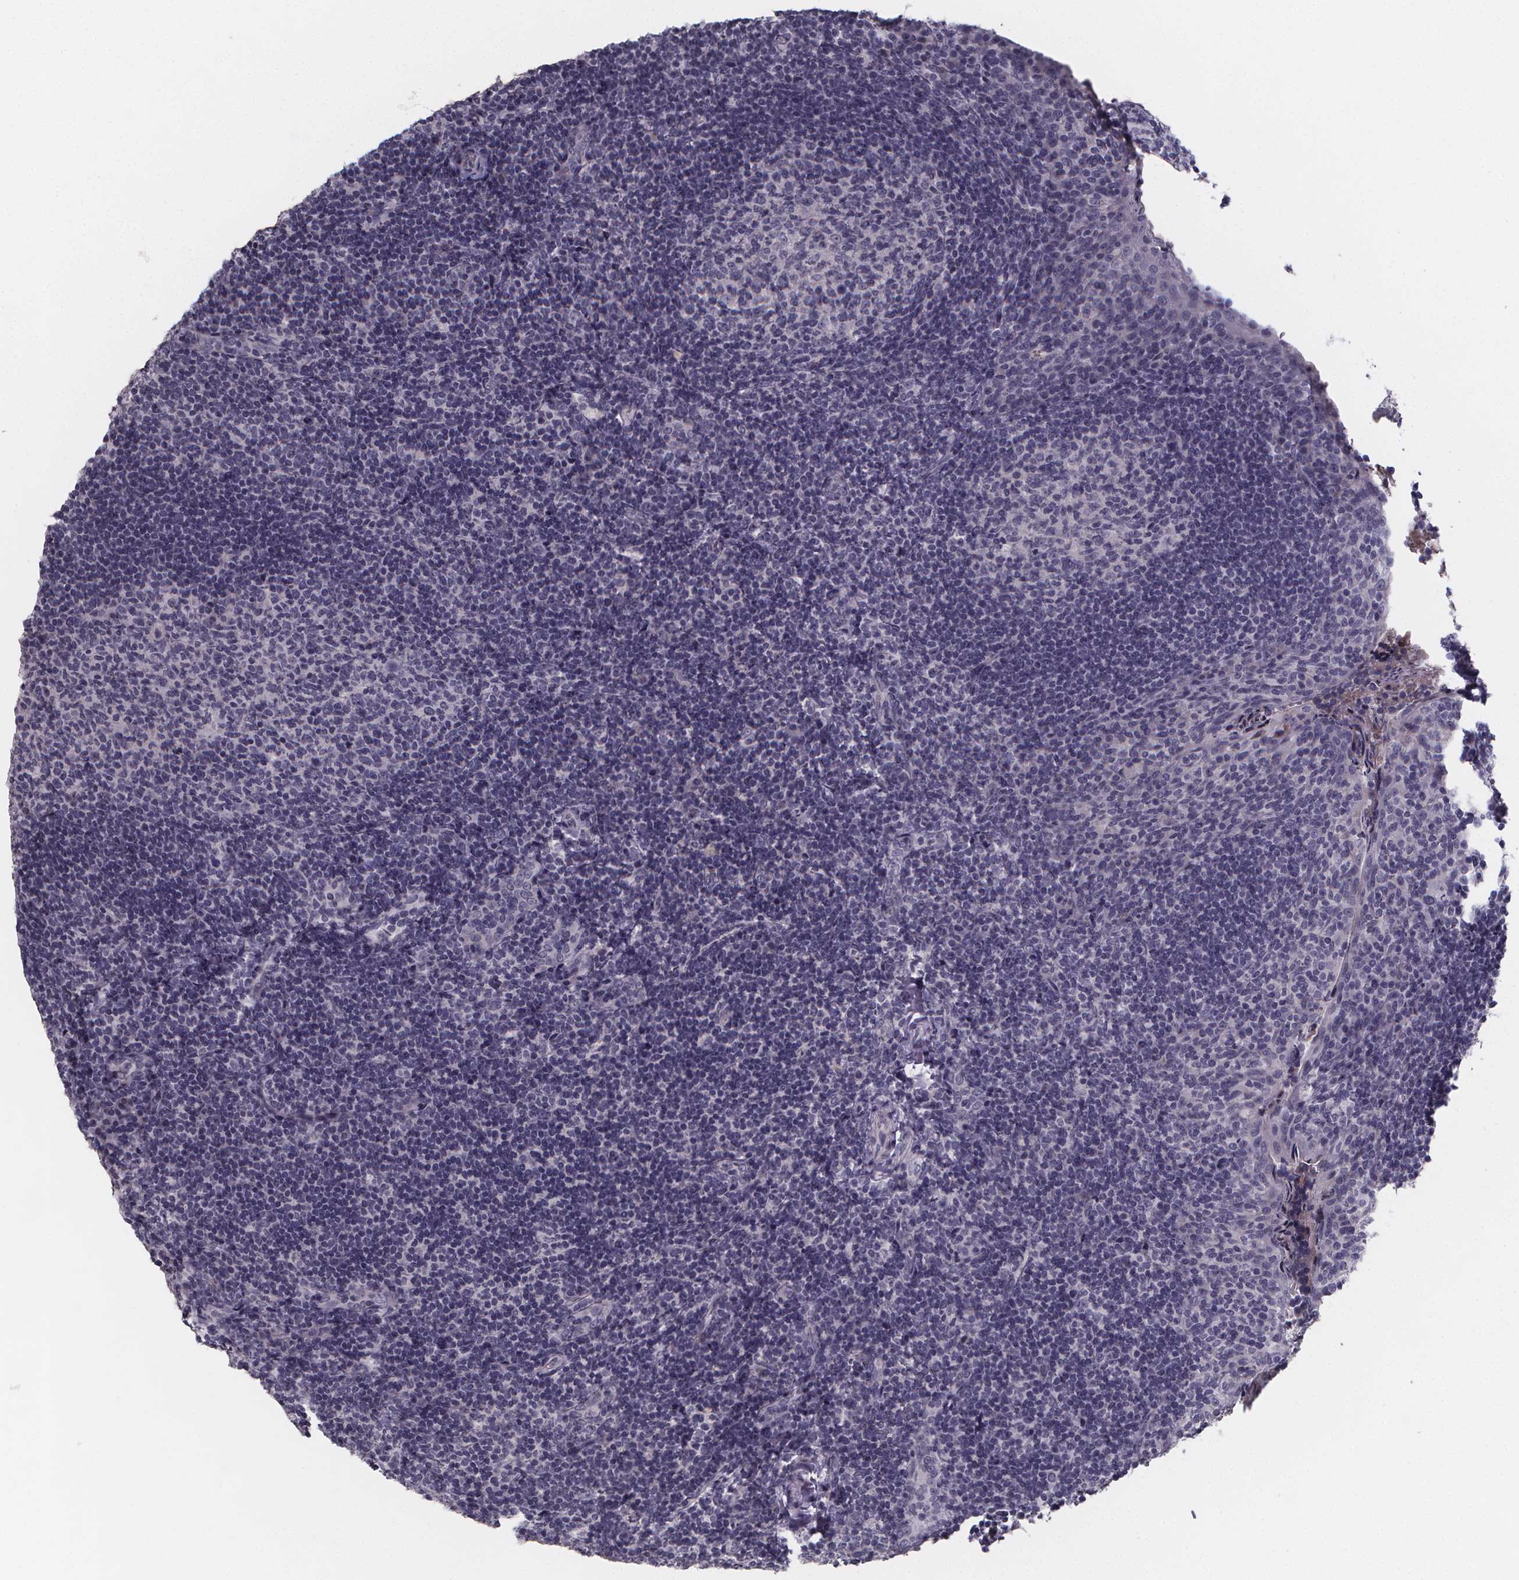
{"staining": {"intensity": "negative", "quantity": "none", "location": "none"}, "tissue": "tonsil", "cell_type": "Germinal center cells", "image_type": "normal", "snomed": [{"axis": "morphology", "description": "Normal tissue, NOS"}, {"axis": "topography", "description": "Tonsil"}], "caption": "DAB immunohistochemical staining of benign human tonsil demonstrates no significant staining in germinal center cells.", "gene": "AGT", "patient": {"sex": "female", "age": 10}}